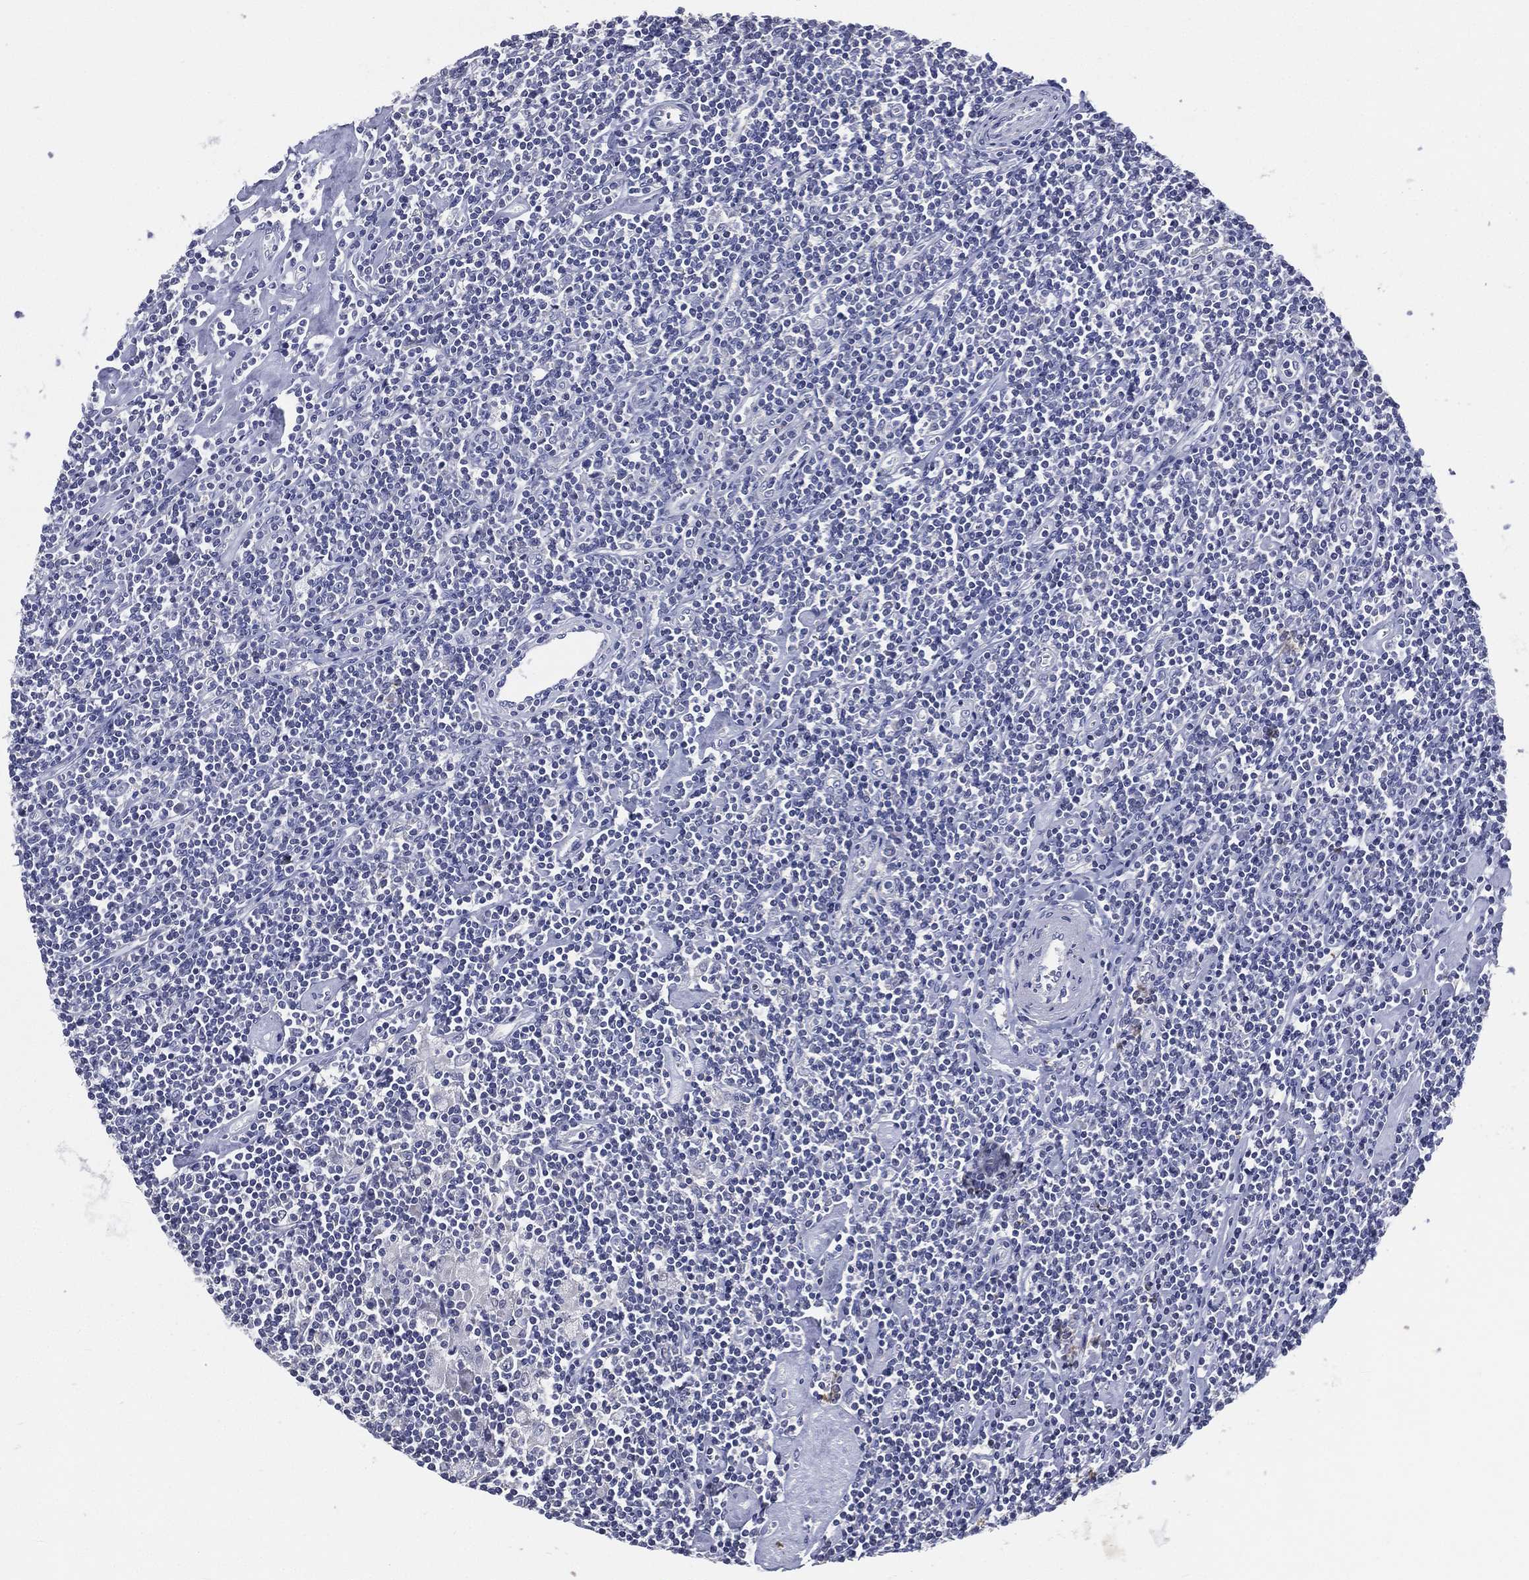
{"staining": {"intensity": "negative", "quantity": "none", "location": "none"}, "tissue": "lymphoma", "cell_type": "Tumor cells", "image_type": "cancer", "snomed": [{"axis": "morphology", "description": "Hodgkin's disease, NOS"}, {"axis": "topography", "description": "Lymph node"}], "caption": "The immunohistochemistry histopathology image has no significant expression in tumor cells of lymphoma tissue. (DAB (3,3'-diaminobenzidine) IHC, high magnification).", "gene": "SLC13A4", "patient": {"sex": "male", "age": 40}}